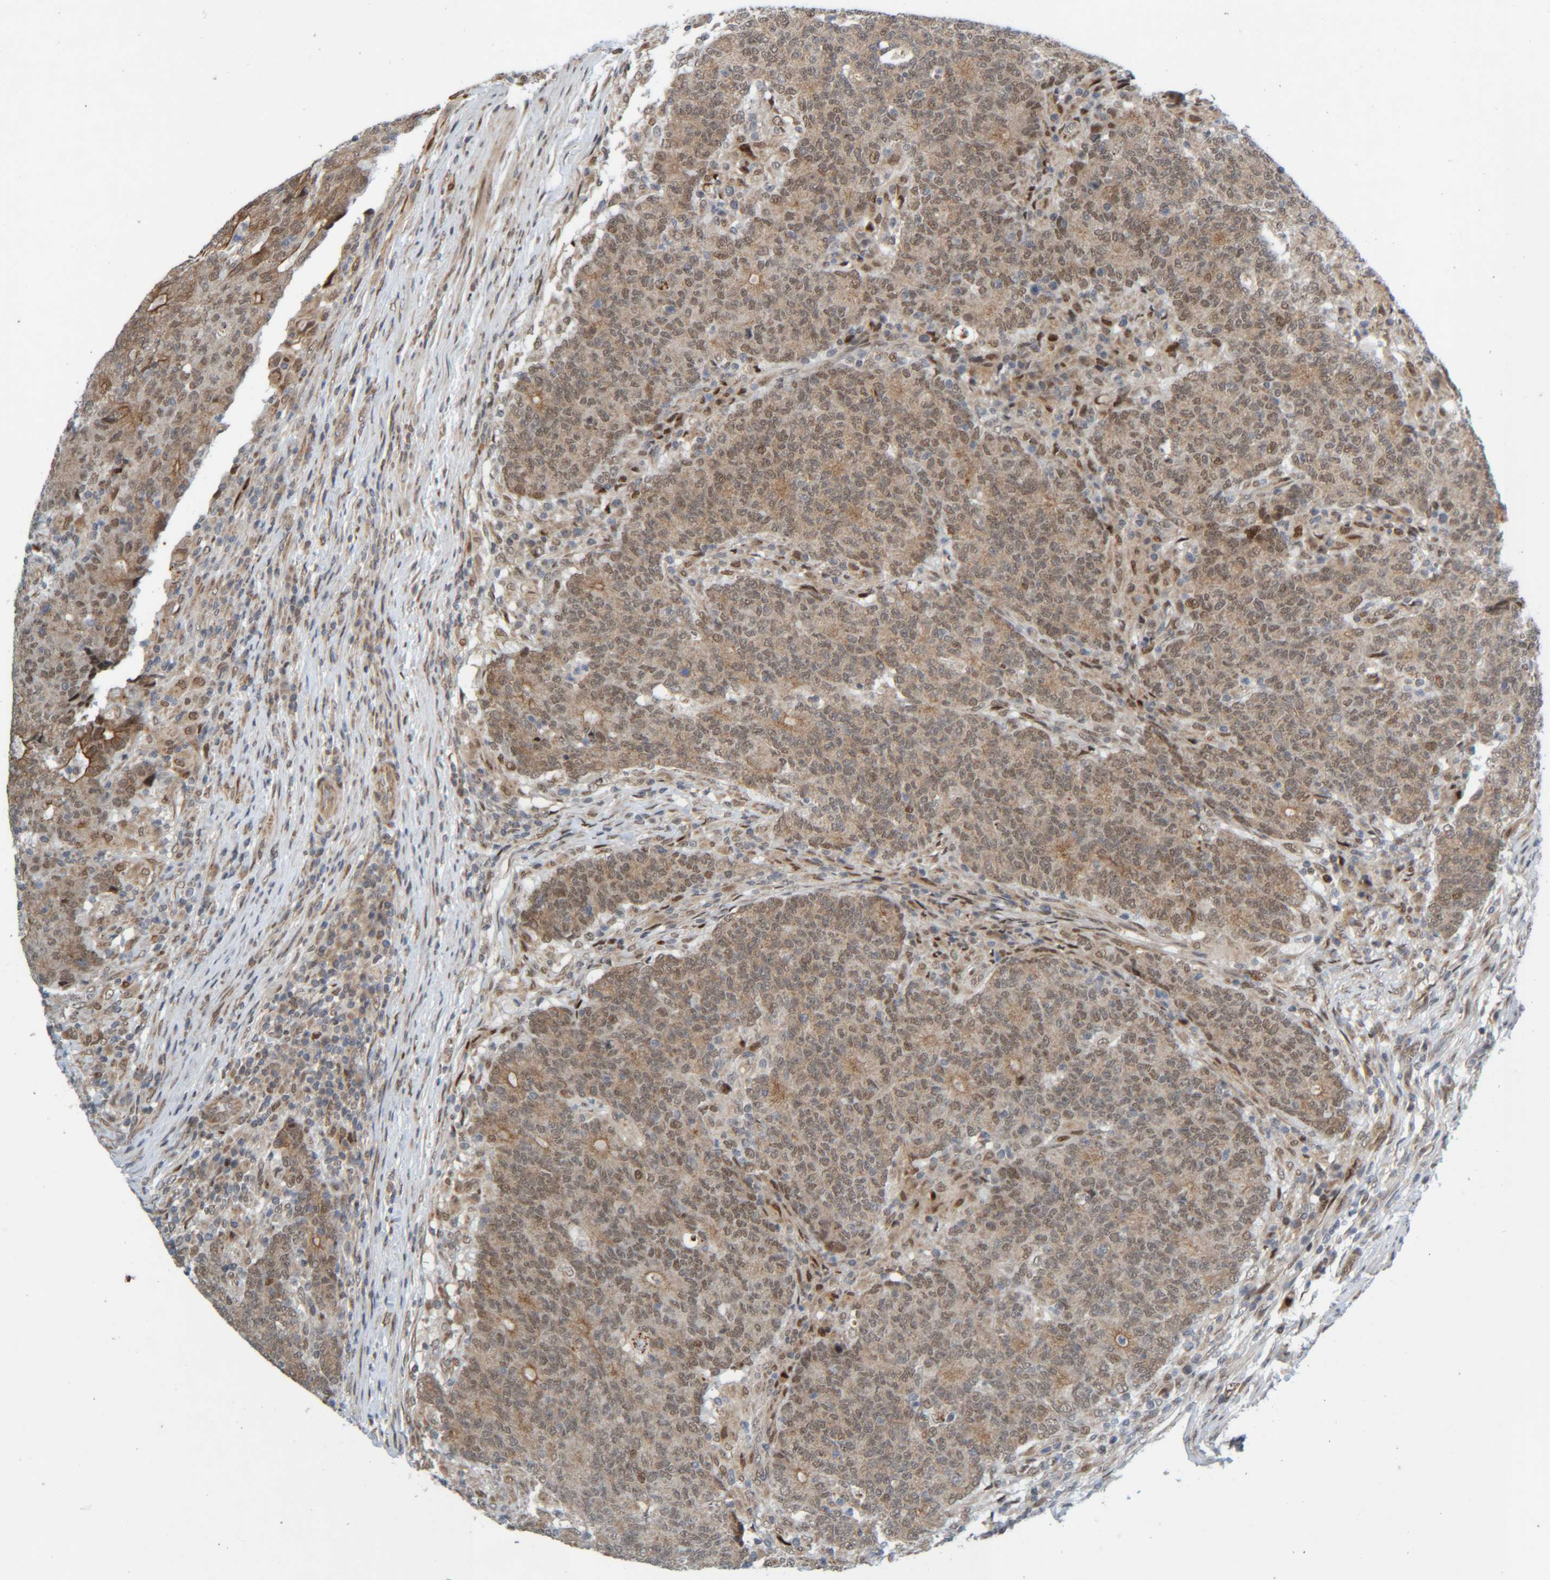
{"staining": {"intensity": "weak", "quantity": ">75%", "location": "nuclear"}, "tissue": "colorectal cancer", "cell_type": "Tumor cells", "image_type": "cancer", "snomed": [{"axis": "morphology", "description": "Normal tissue, NOS"}, {"axis": "morphology", "description": "Adenocarcinoma, NOS"}, {"axis": "topography", "description": "Colon"}], "caption": "Protein expression analysis of human colorectal cancer reveals weak nuclear expression in about >75% of tumor cells.", "gene": "CCDC57", "patient": {"sex": "female", "age": 75}}